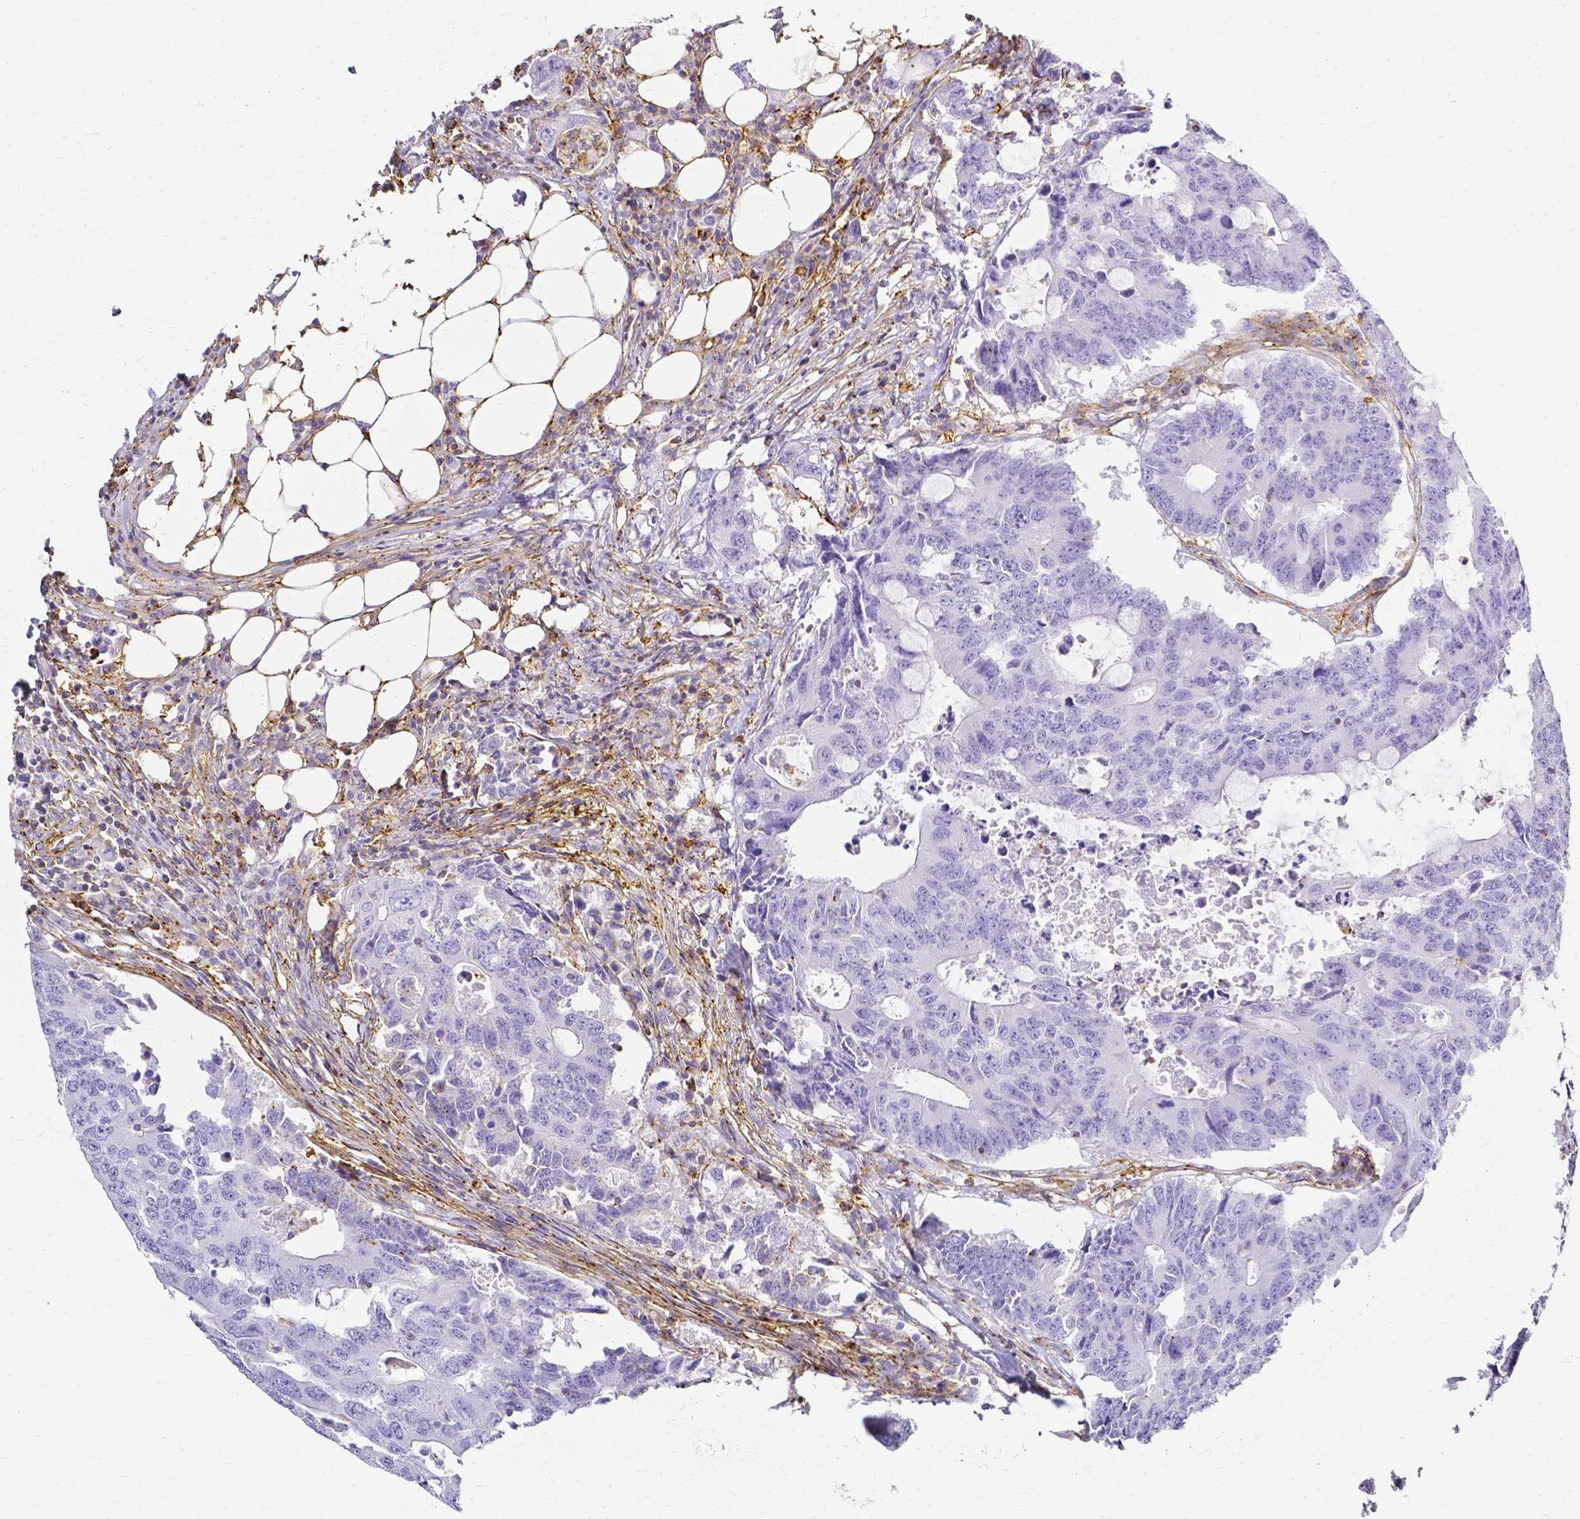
{"staining": {"intensity": "negative", "quantity": "none", "location": "none"}, "tissue": "colorectal cancer", "cell_type": "Tumor cells", "image_type": "cancer", "snomed": [{"axis": "morphology", "description": "Adenocarcinoma, NOS"}, {"axis": "topography", "description": "Colon"}], "caption": "Immunohistochemistry (IHC) histopathology image of human adenocarcinoma (colorectal) stained for a protein (brown), which exhibits no expression in tumor cells.", "gene": "HSPA12A", "patient": {"sex": "male", "age": 71}}